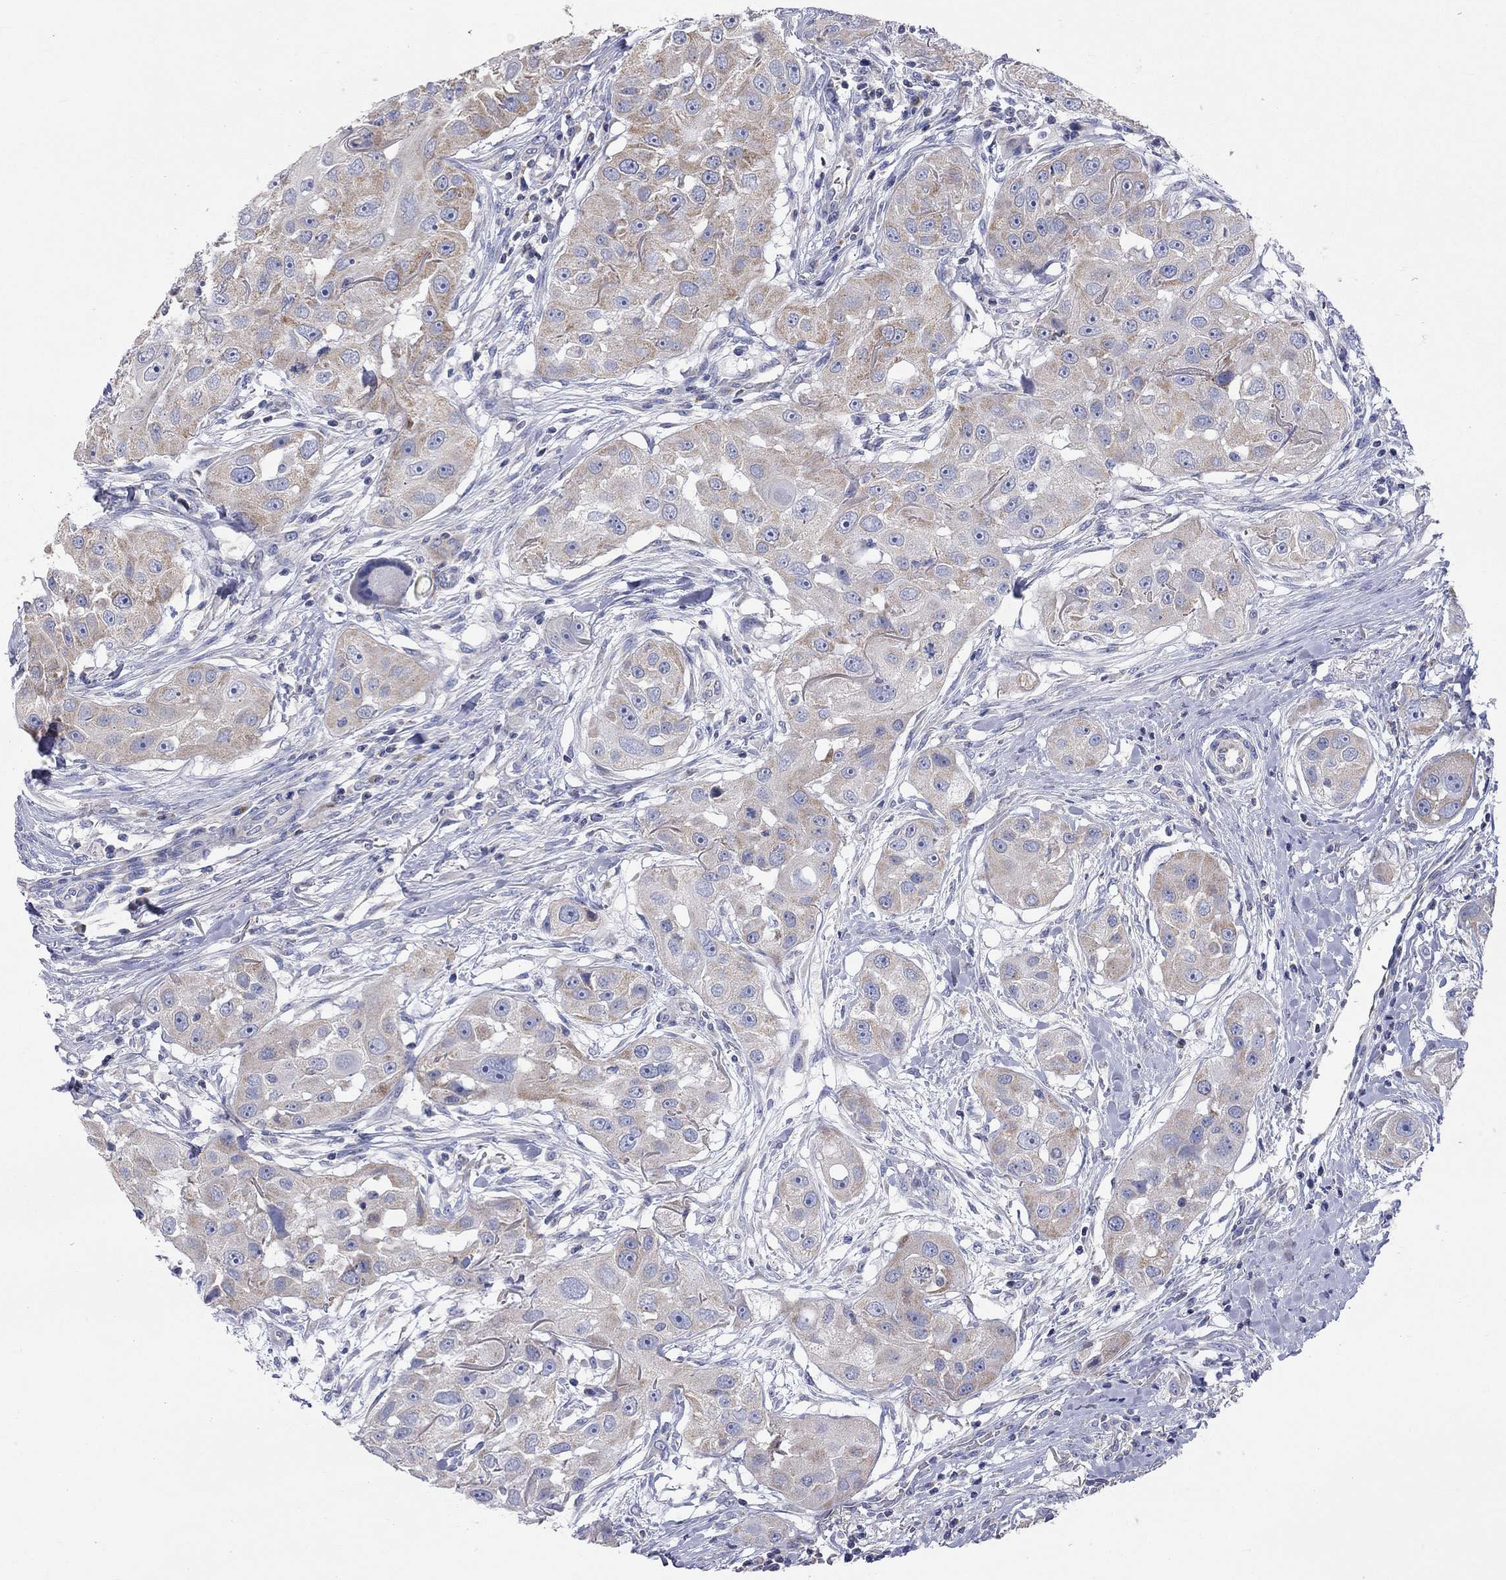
{"staining": {"intensity": "moderate", "quantity": "25%-75%", "location": "cytoplasmic/membranous"}, "tissue": "head and neck cancer", "cell_type": "Tumor cells", "image_type": "cancer", "snomed": [{"axis": "morphology", "description": "Squamous cell carcinoma, NOS"}, {"axis": "topography", "description": "Head-Neck"}], "caption": "Immunohistochemical staining of head and neck cancer displays medium levels of moderate cytoplasmic/membranous expression in about 25%-75% of tumor cells.", "gene": "RCAN1", "patient": {"sex": "male", "age": 51}}